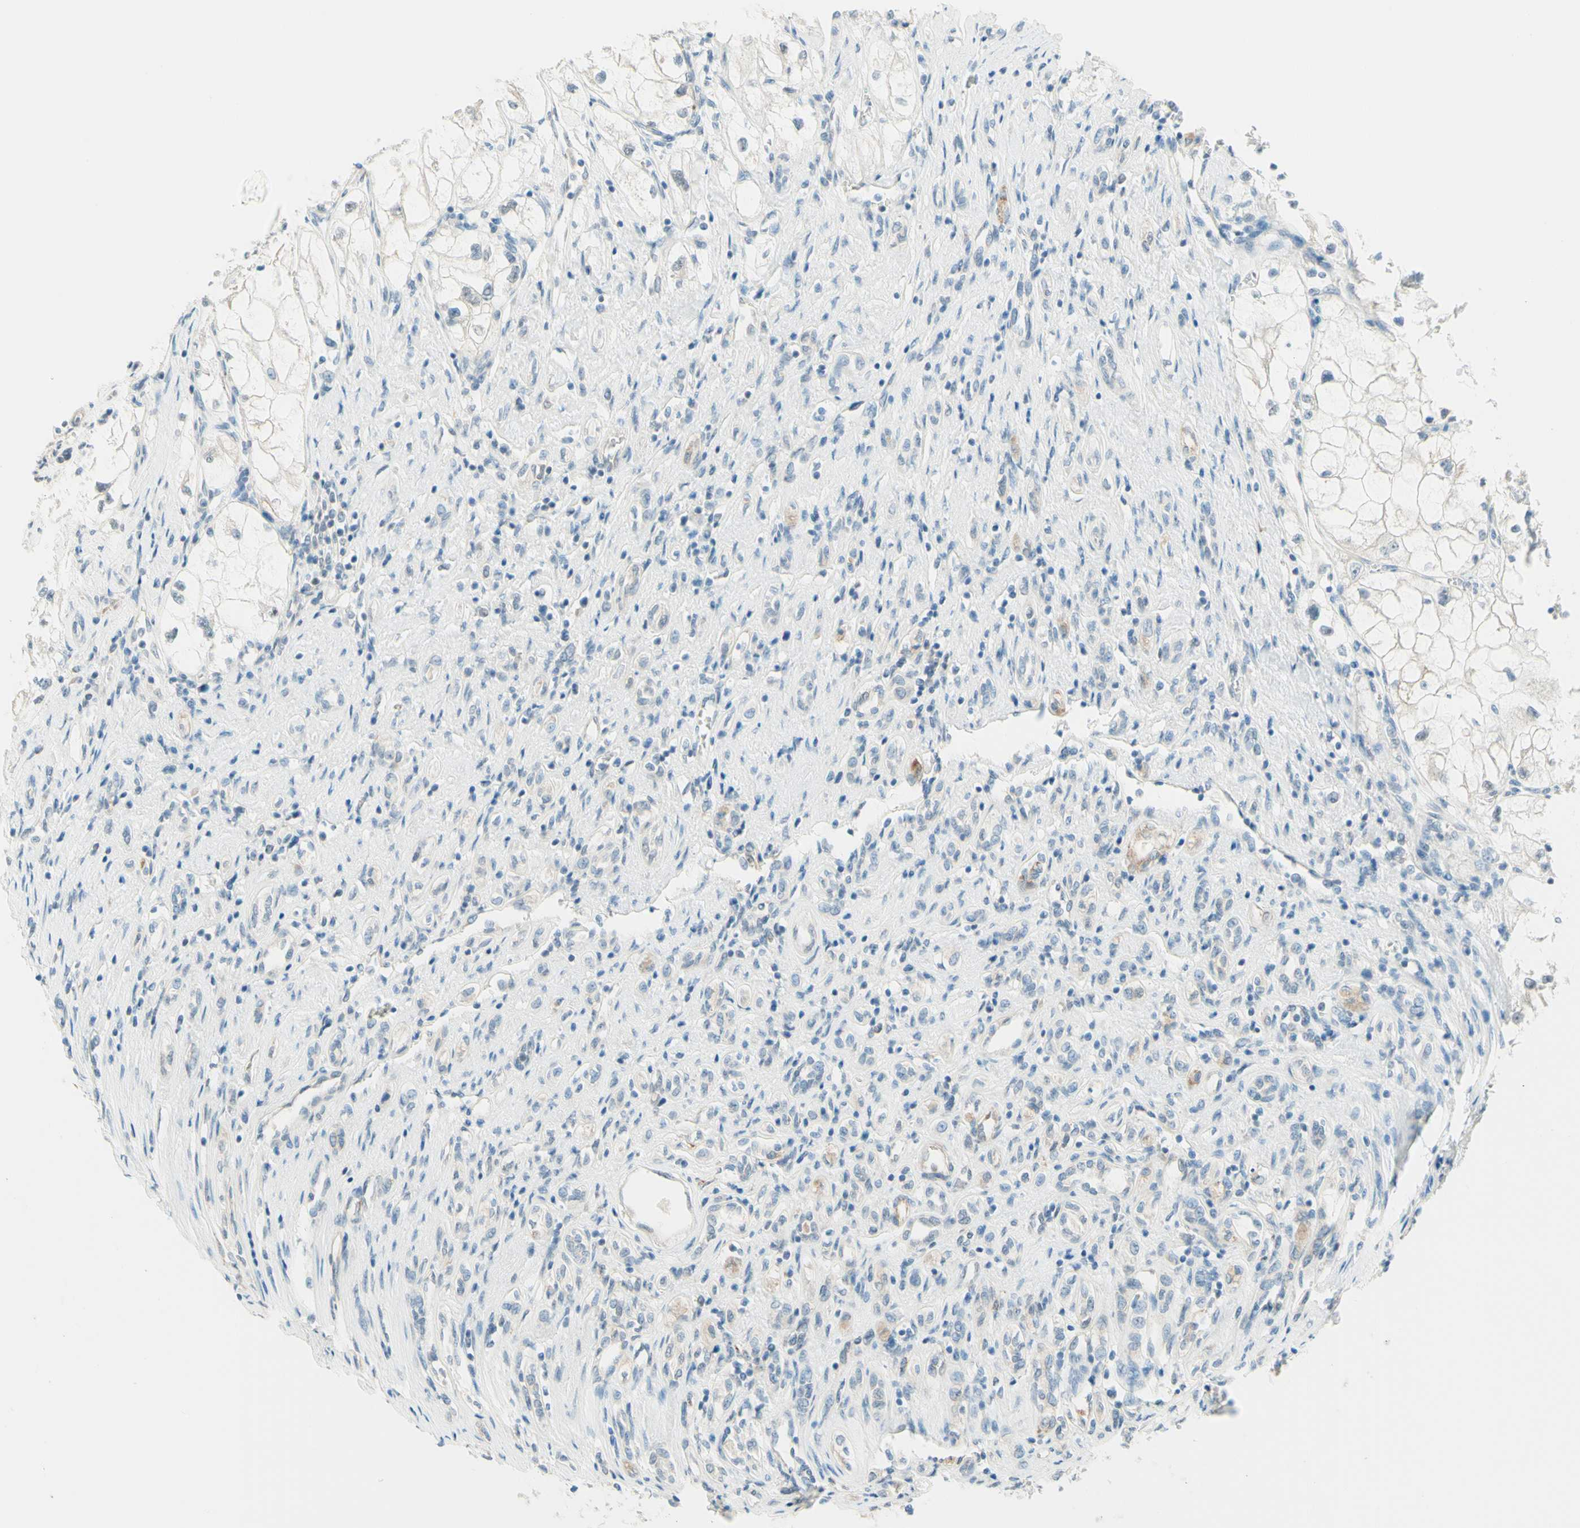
{"staining": {"intensity": "negative", "quantity": "none", "location": "none"}, "tissue": "renal cancer", "cell_type": "Tumor cells", "image_type": "cancer", "snomed": [{"axis": "morphology", "description": "Adenocarcinoma, NOS"}, {"axis": "topography", "description": "Kidney"}], "caption": "IHC image of renal cancer stained for a protein (brown), which shows no positivity in tumor cells.", "gene": "JPH1", "patient": {"sex": "female", "age": 70}}